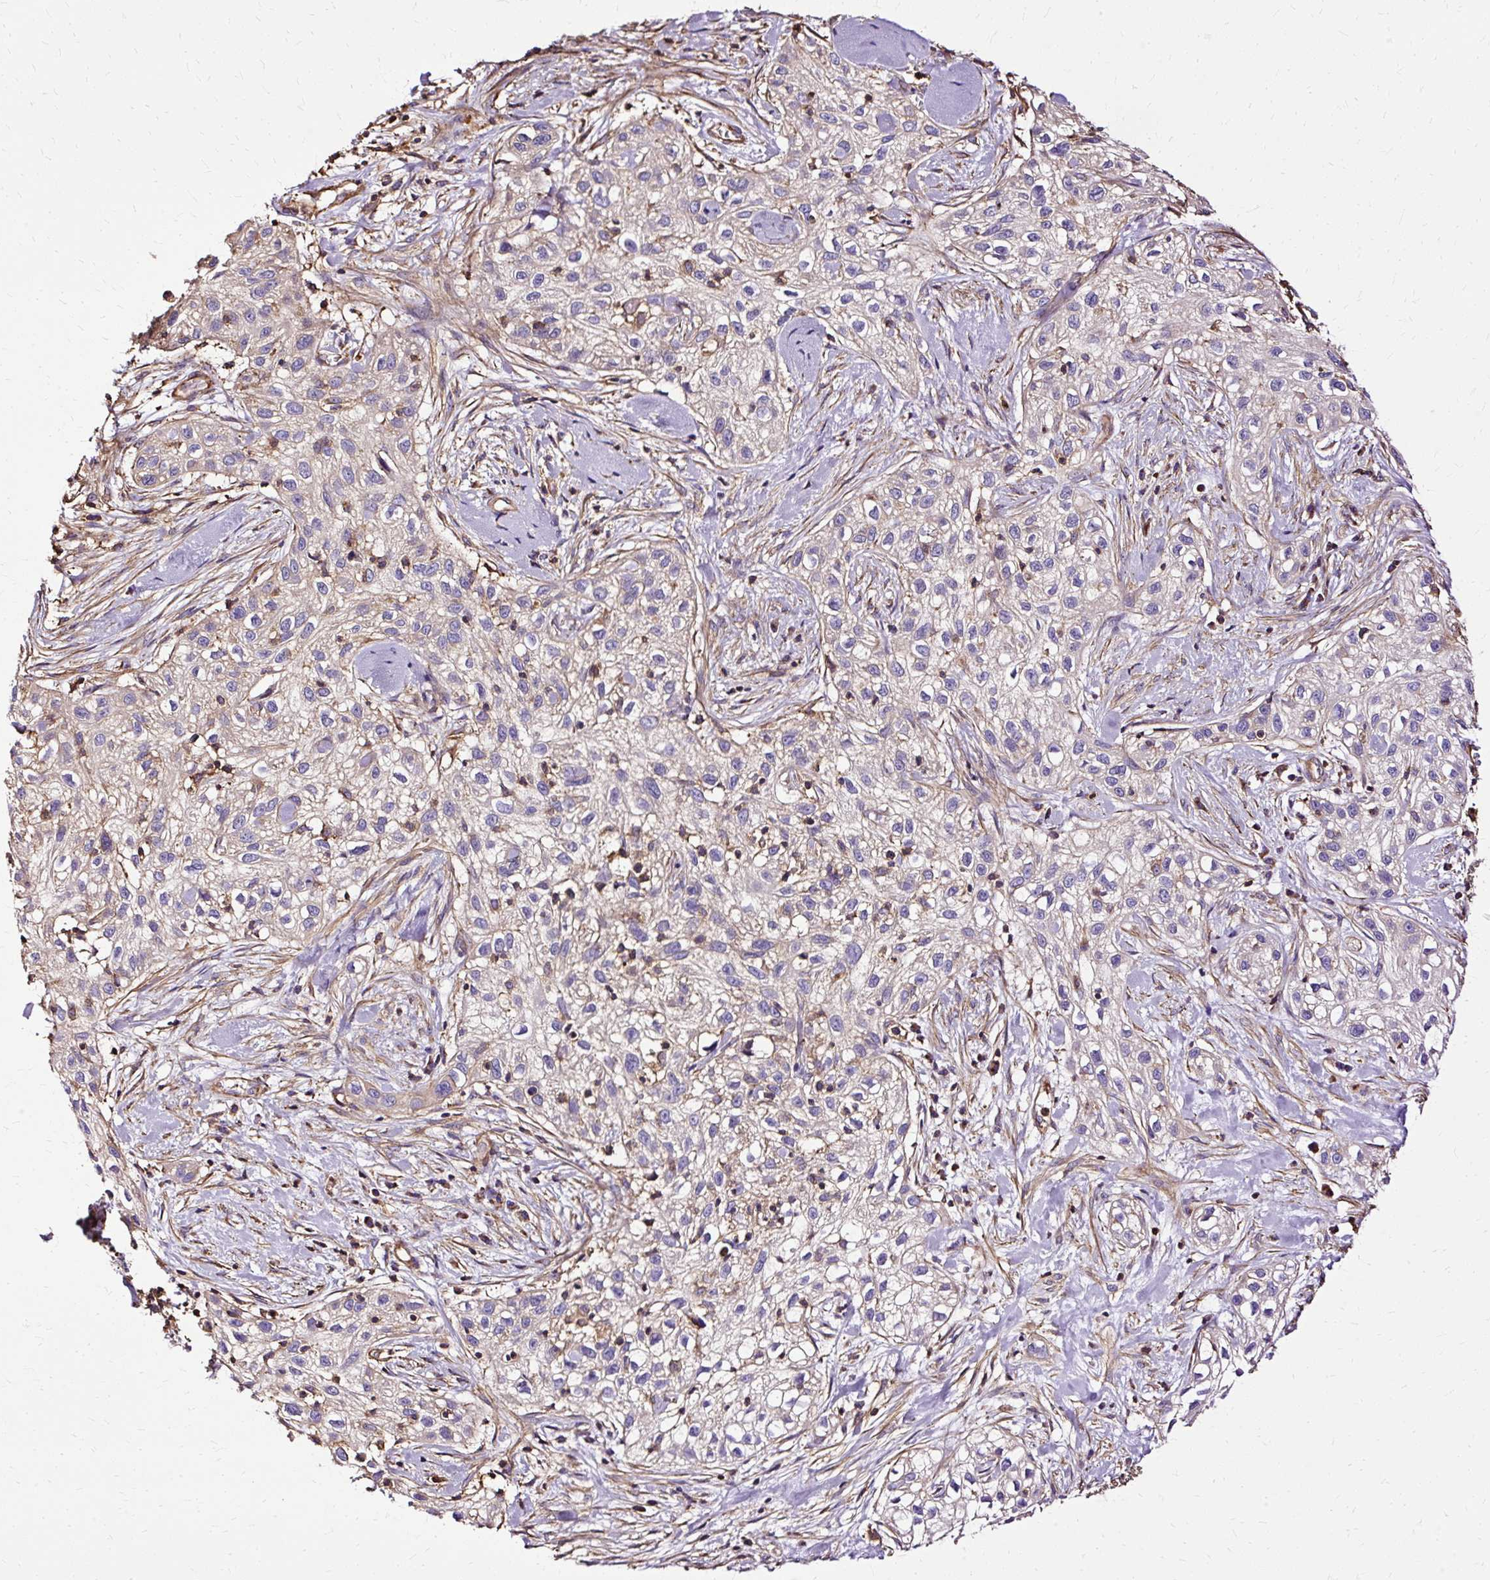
{"staining": {"intensity": "weak", "quantity": "<25%", "location": "cytoplasmic/membranous"}, "tissue": "skin cancer", "cell_type": "Tumor cells", "image_type": "cancer", "snomed": [{"axis": "morphology", "description": "Squamous cell carcinoma, NOS"}, {"axis": "topography", "description": "Skin"}], "caption": "This is an immunohistochemistry (IHC) micrograph of human squamous cell carcinoma (skin). There is no positivity in tumor cells.", "gene": "KLHL11", "patient": {"sex": "male", "age": 82}}